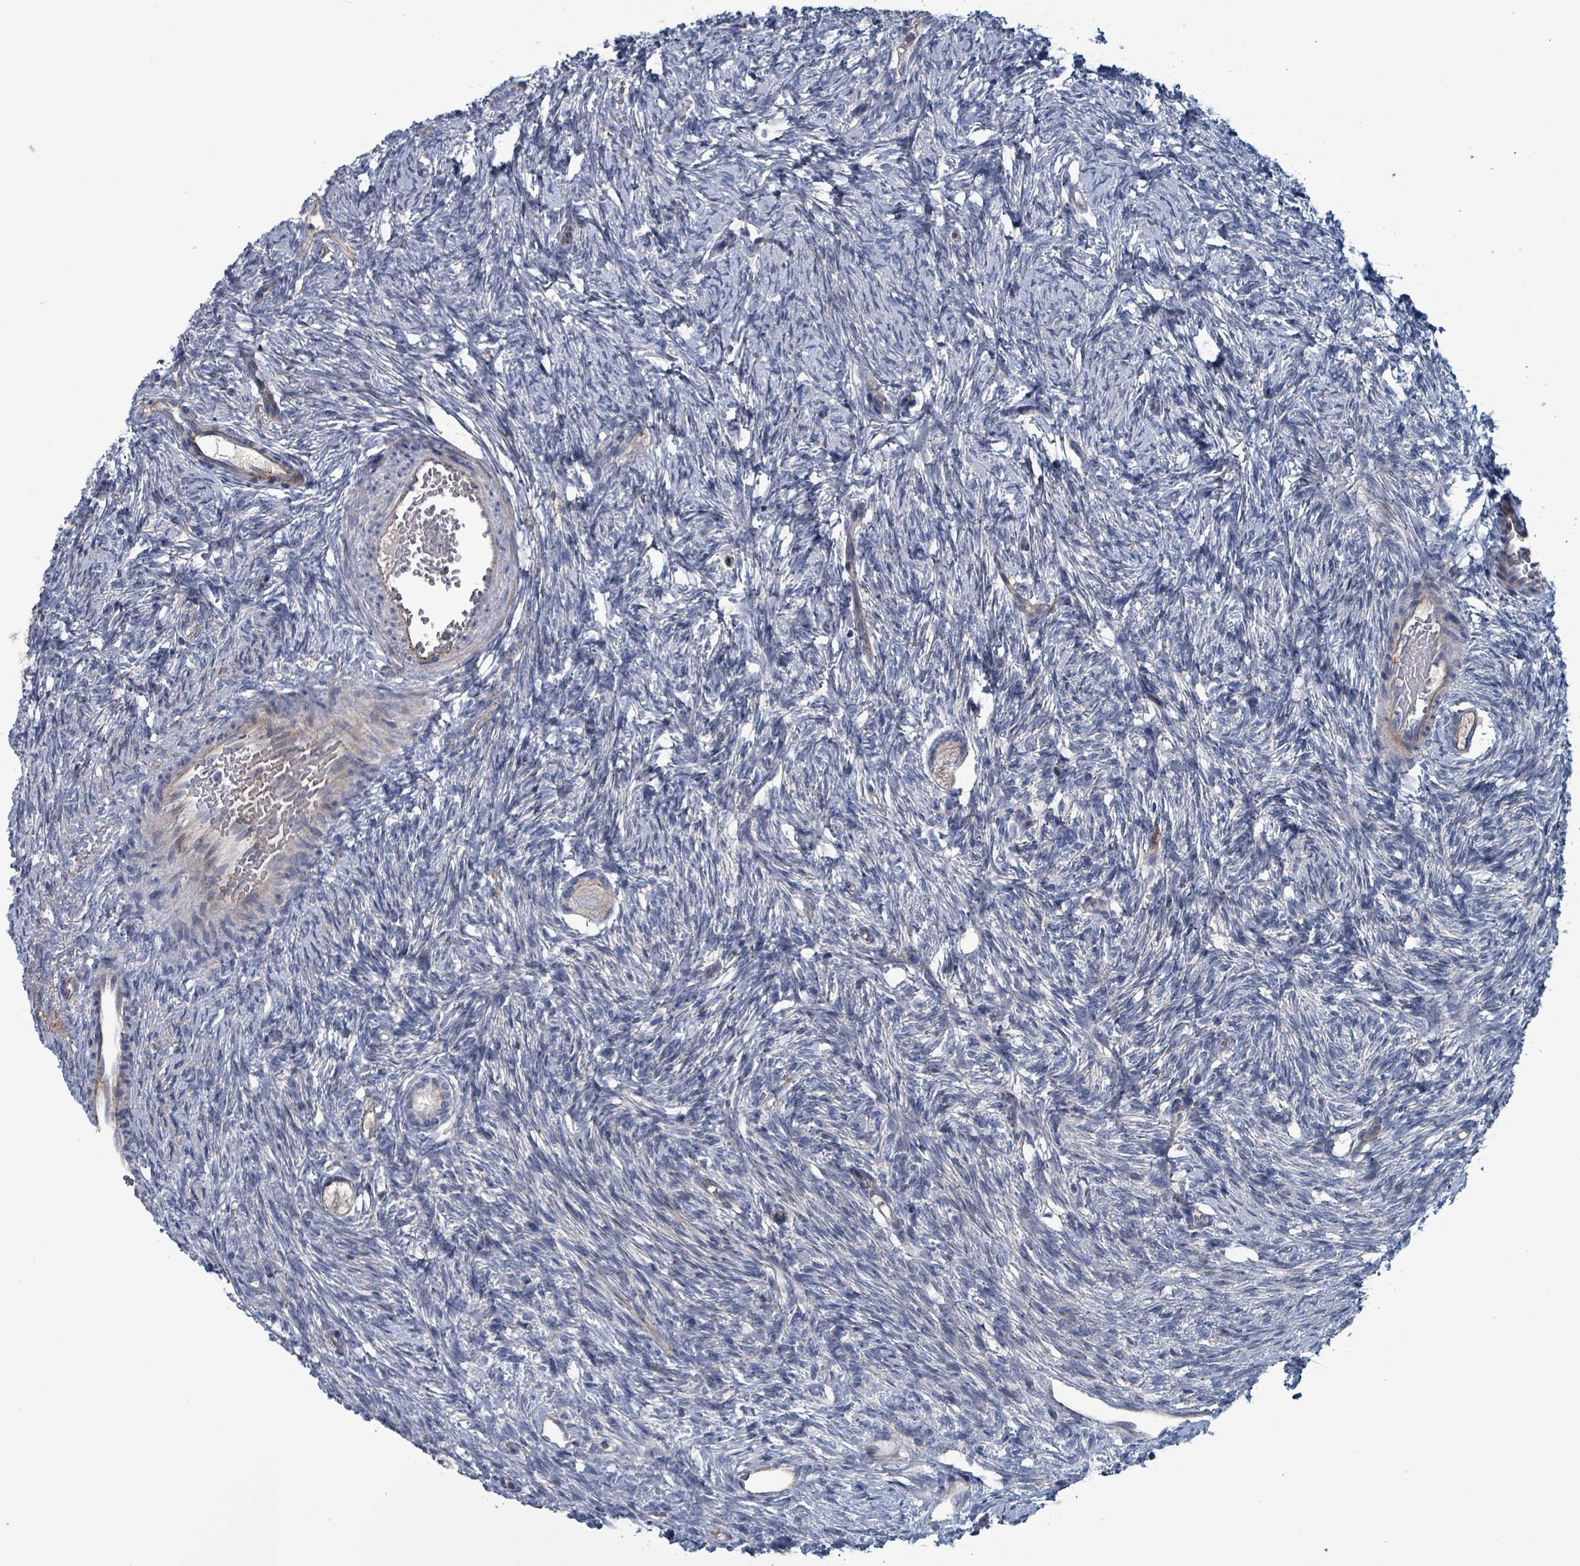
{"staining": {"intensity": "negative", "quantity": "none", "location": "none"}, "tissue": "ovary", "cell_type": "Follicle cells", "image_type": "normal", "snomed": [{"axis": "morphology", "description": "Normal tissue, NOS"}, {"axis": "topography", "description": "Ovary"}], "caption": "DAB (3,3'-diaminobenzidine) immunohistochemical staining of normal human ovary demonstrates no significant positivity in follicle cells.", "gene": "TAAR5", "patient": {"sex": "female", "age": 33}}